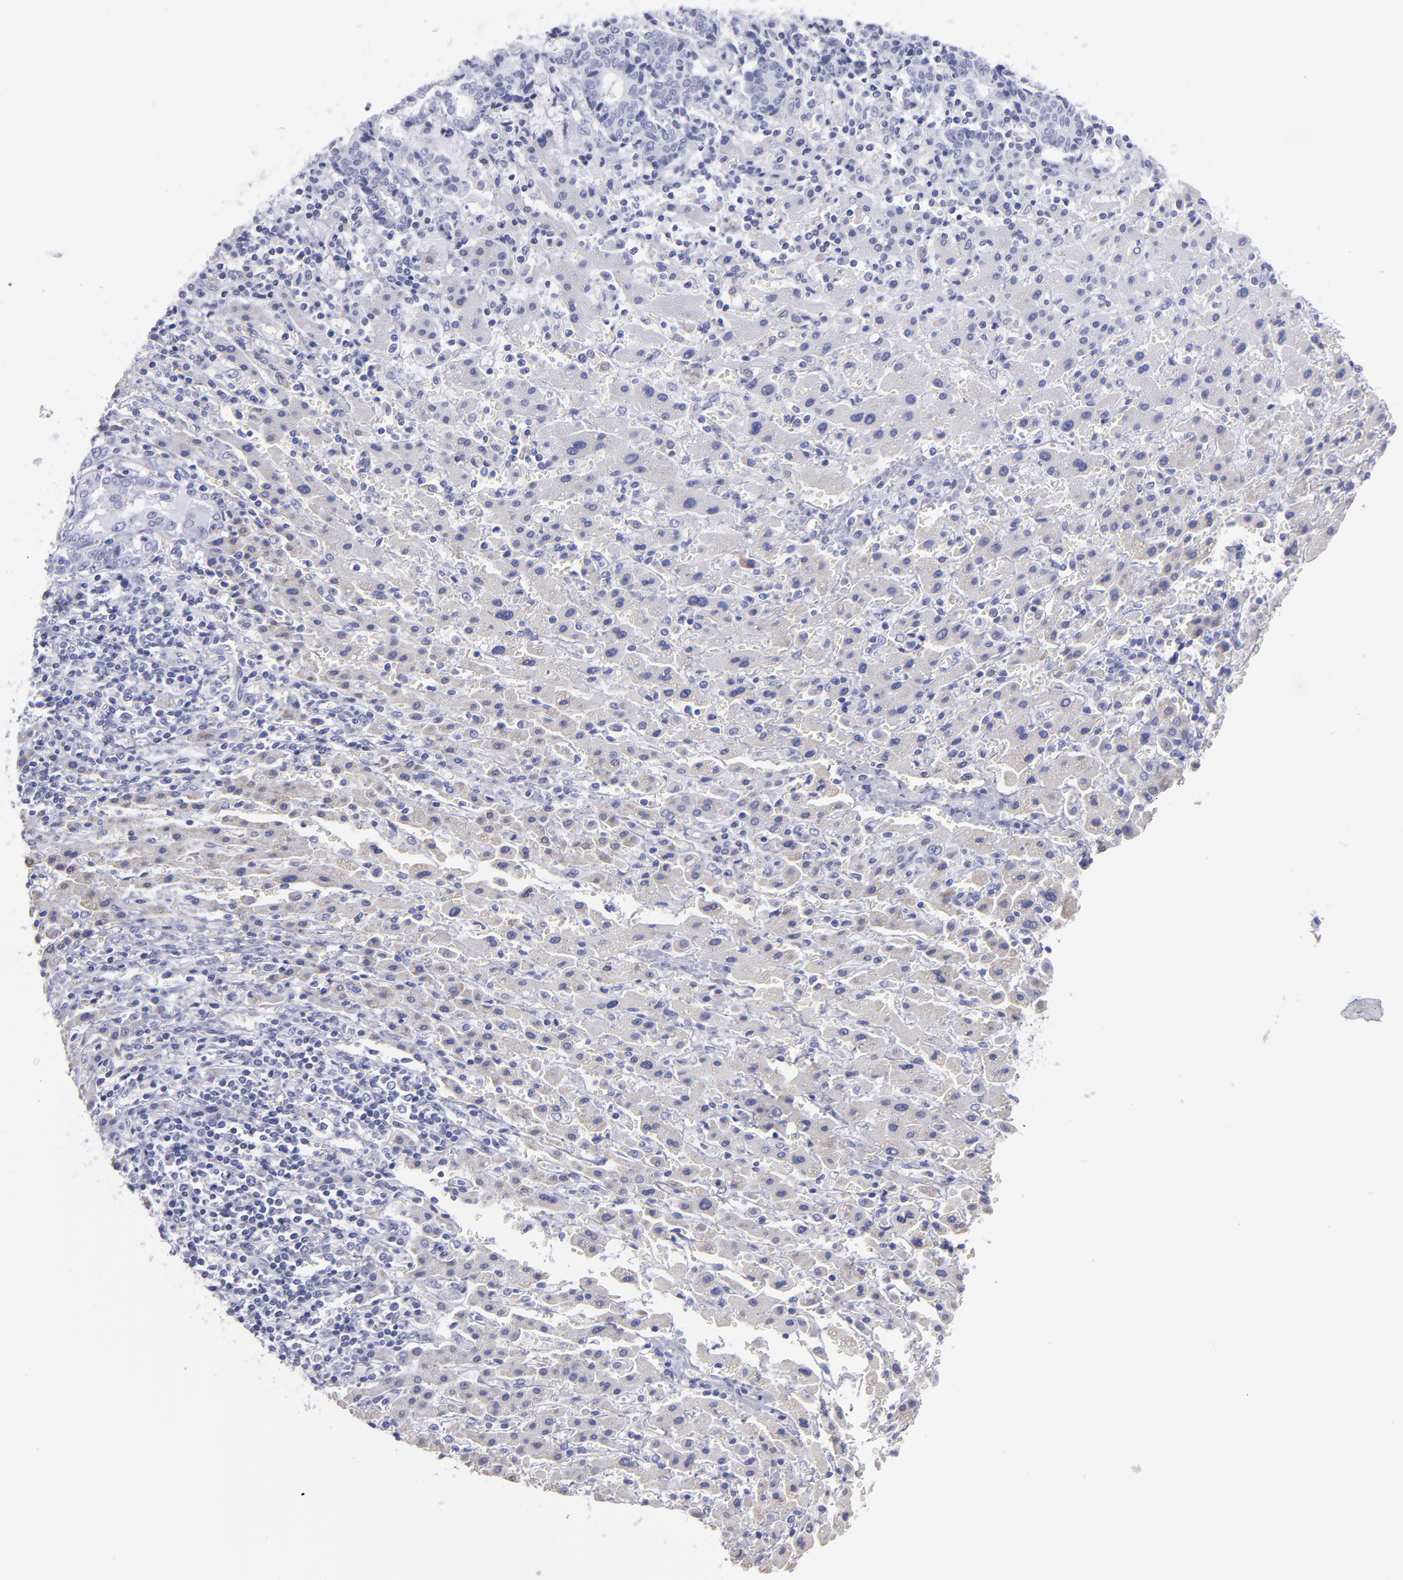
{"staining": {"intensity": "weak", "quantity": "25%-75%", "location": "cytoplasmic/membranous"}, "tissue": "liver cancer", "cell_type": "Tumor cells", "image_type": "cancer", "snomed": [{"axis": "morphology", "description": "Cholangiocarcinoma"}, {"axis": "topography", "description": "Liver"}], "caption": "Weak cytoplasmic/membranous staining for a protein is seen in approximately 25%-75% of tumor cells of liver cancer (cholangiocarcinoma) using immunohistochemistry (IHC).", "gene": "MB", "patient": {"sex": "male", "age": 57}}